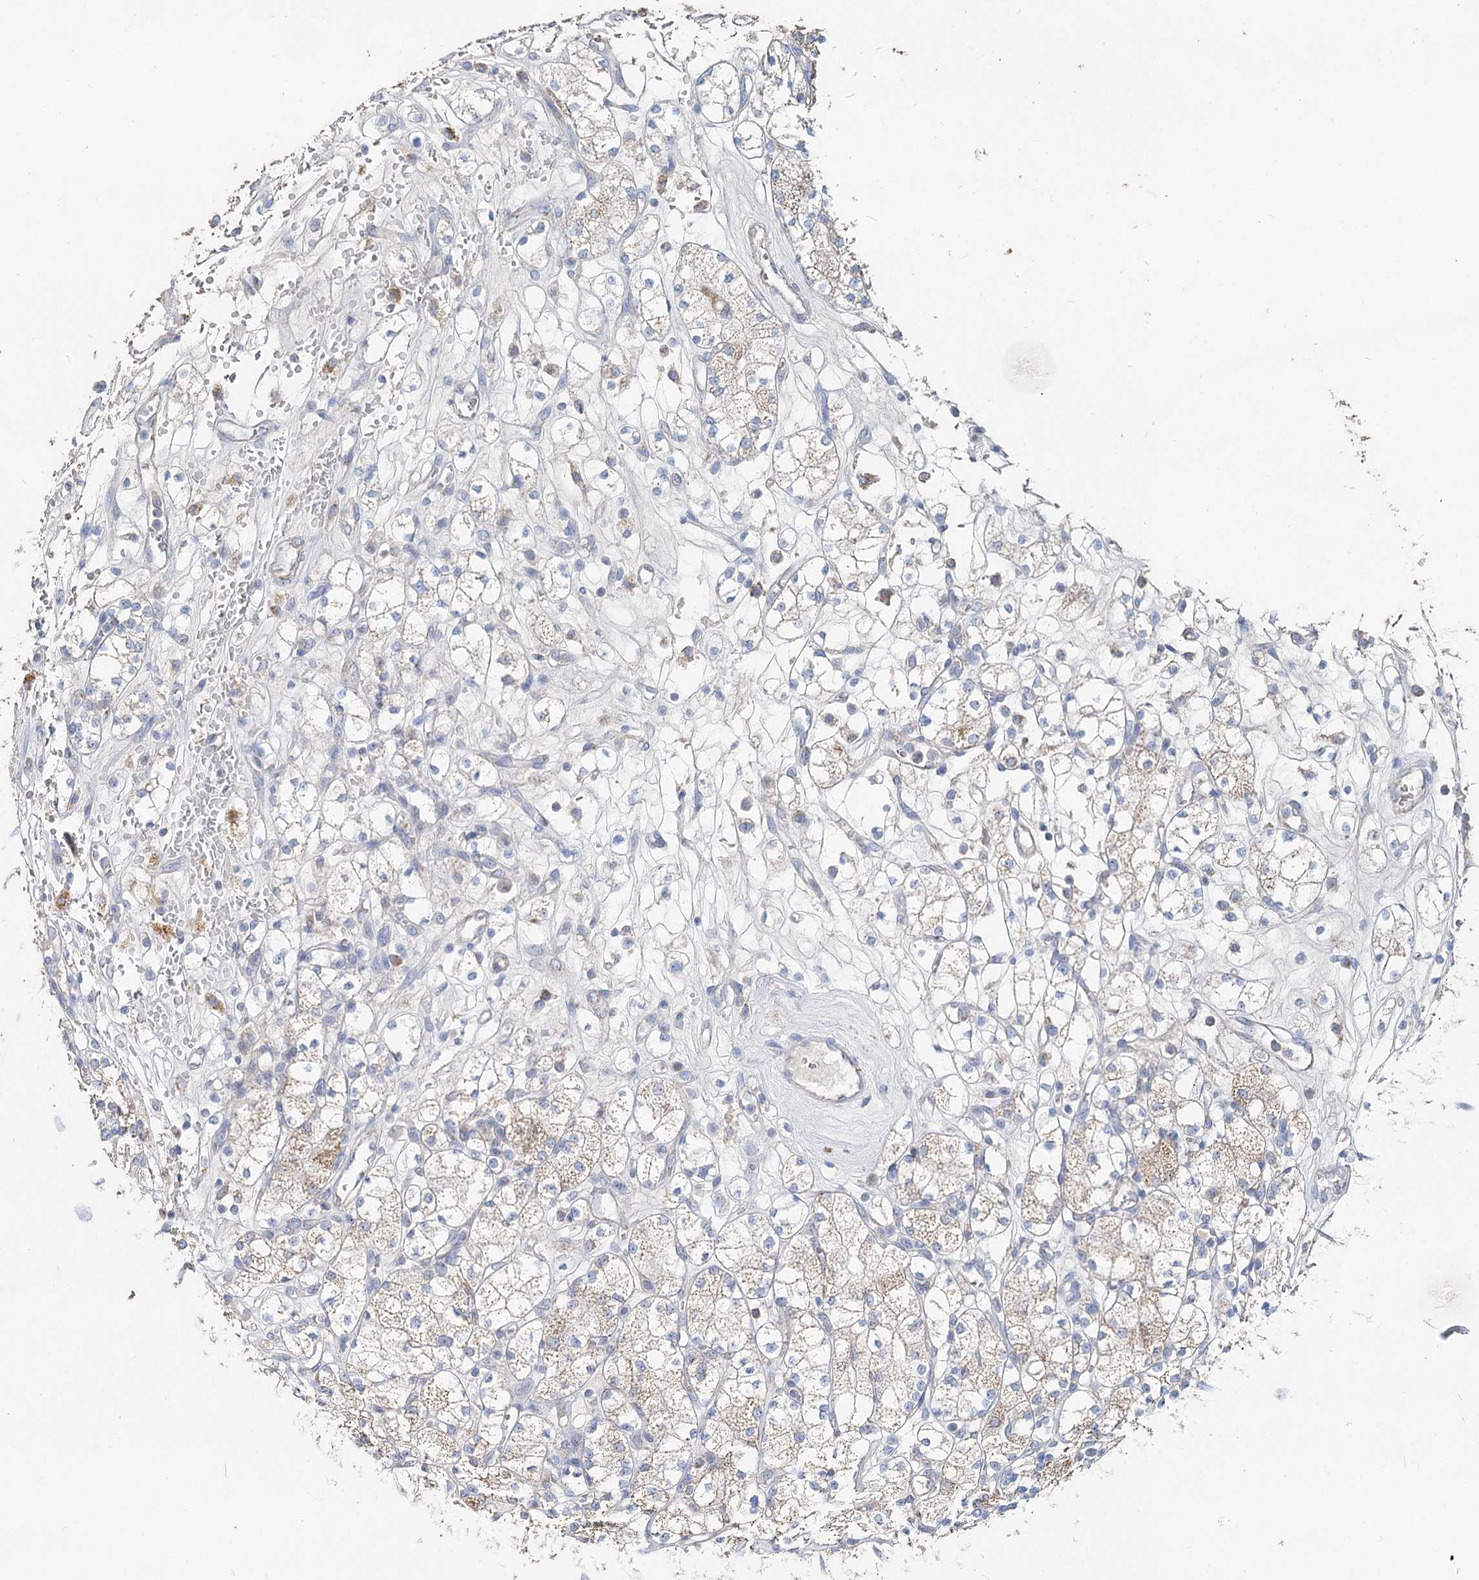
{"staining": {"intensity": "weak", "quantity": "25%-75%", "location": "cytoplasmic/membranous"}, "tissue": "renal cancer", "cell_type": "Tumor cells", "image_type": "cancer", "snomed": [{"axis": "morphology", "description": "Adenocarcinoma, NOS"}, {"axis": "topography", "description": "Kidney"}], "caption": "Immunohistochemical staining of human renal cancer shows low levels of weak cytoplasmic/membranous protein positivity in approximately 25%-75% of tumor cells. (IHC, brightfield microscopy, high magnification).", "gene": "MCCC2", "patient": {"sex": "male", "age": 77}}